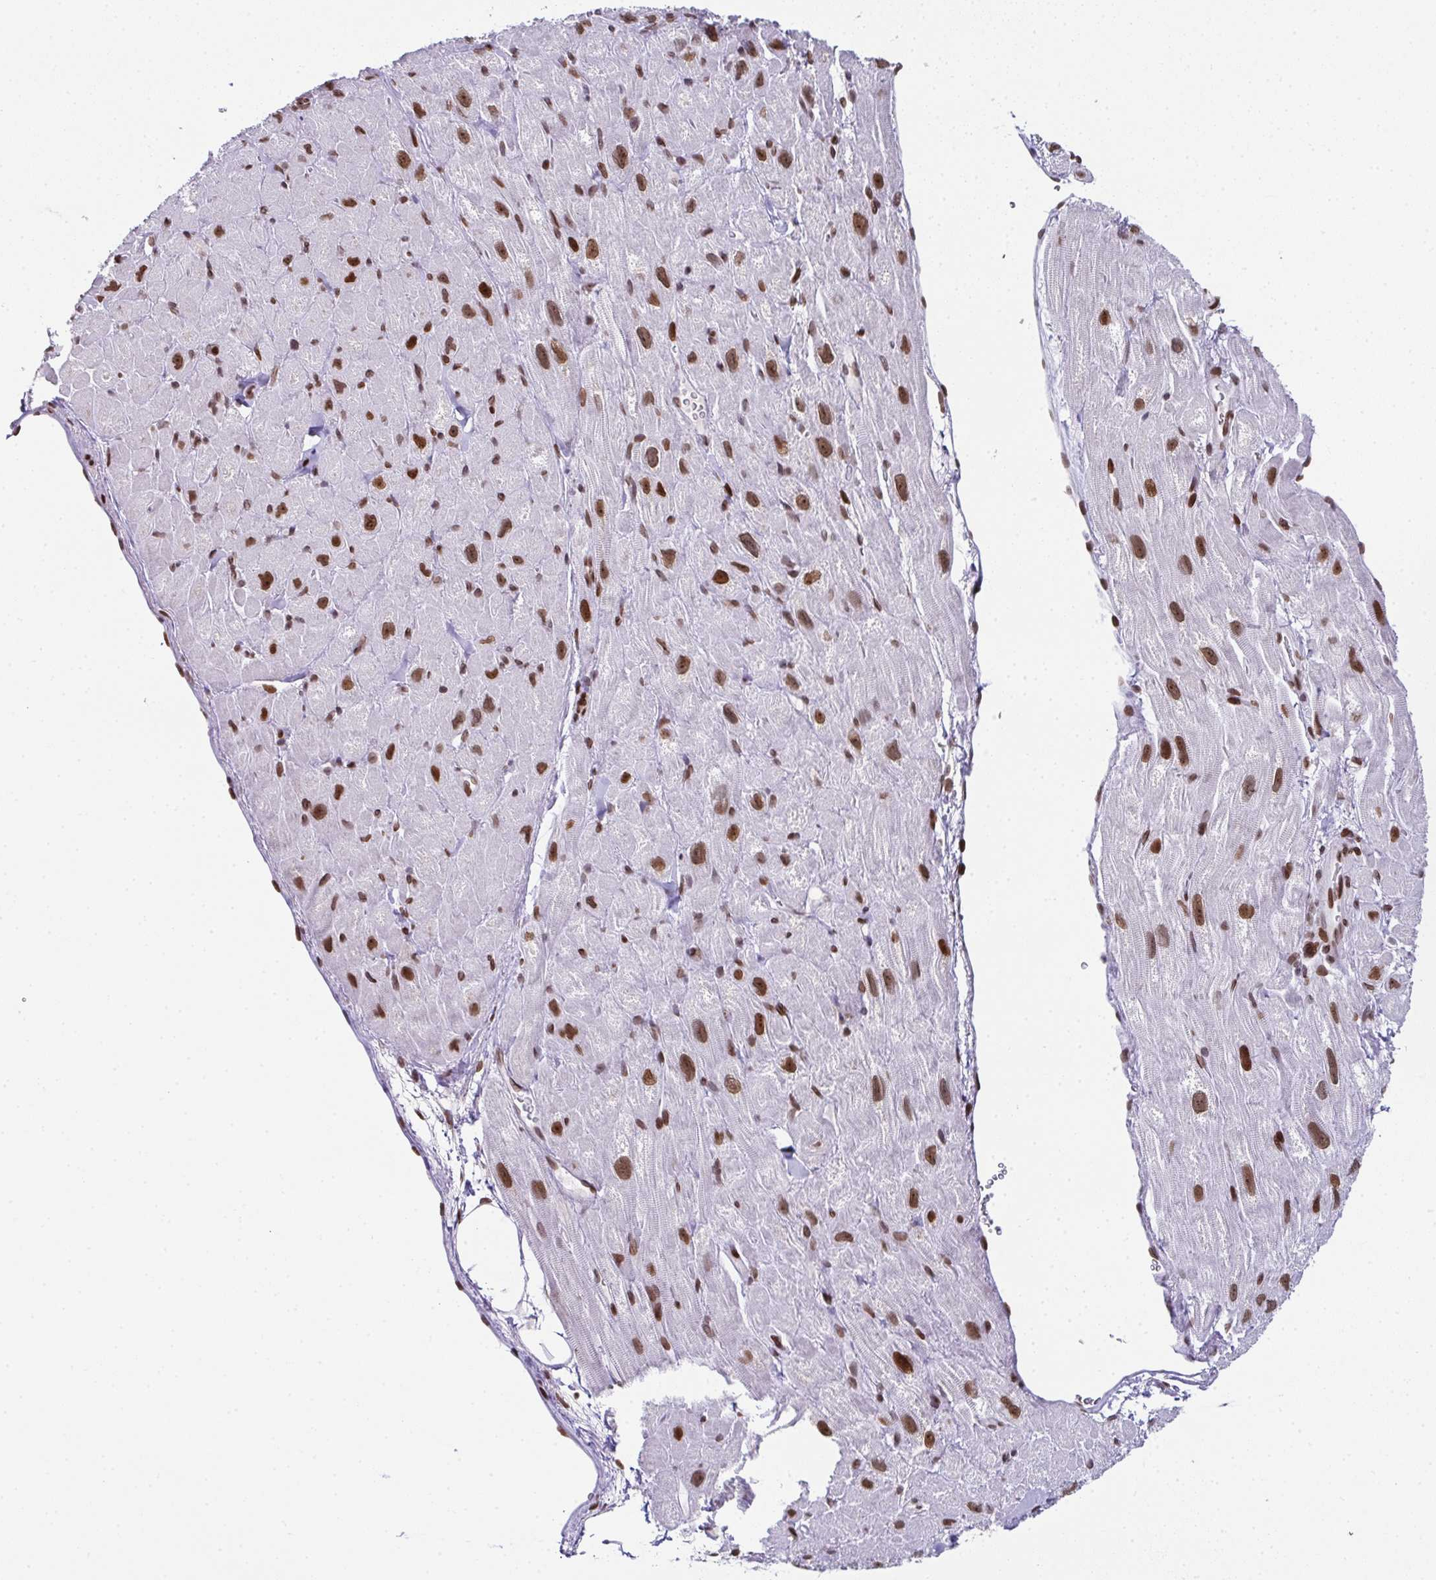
{"staining": {"intensity": "moderate", "quantity": ">75%", "location": "nuclear"}, "tissue": "heart muscle", "cell_type": "Cardiomyocytes", "image_type": "normal", "snomed": [{"axis": "morphology", "description": "Normal tissue, NOS"}, {"axis": "topography", "description": "Heart"}], "caption": "Heart muscle stained for a protein (brown) demonstrates moderate nuclear positive positivity in approximately >75% of cardiomyocytes.", "gene": "RB1", "patient": {"sex": "female", "age": 62}}